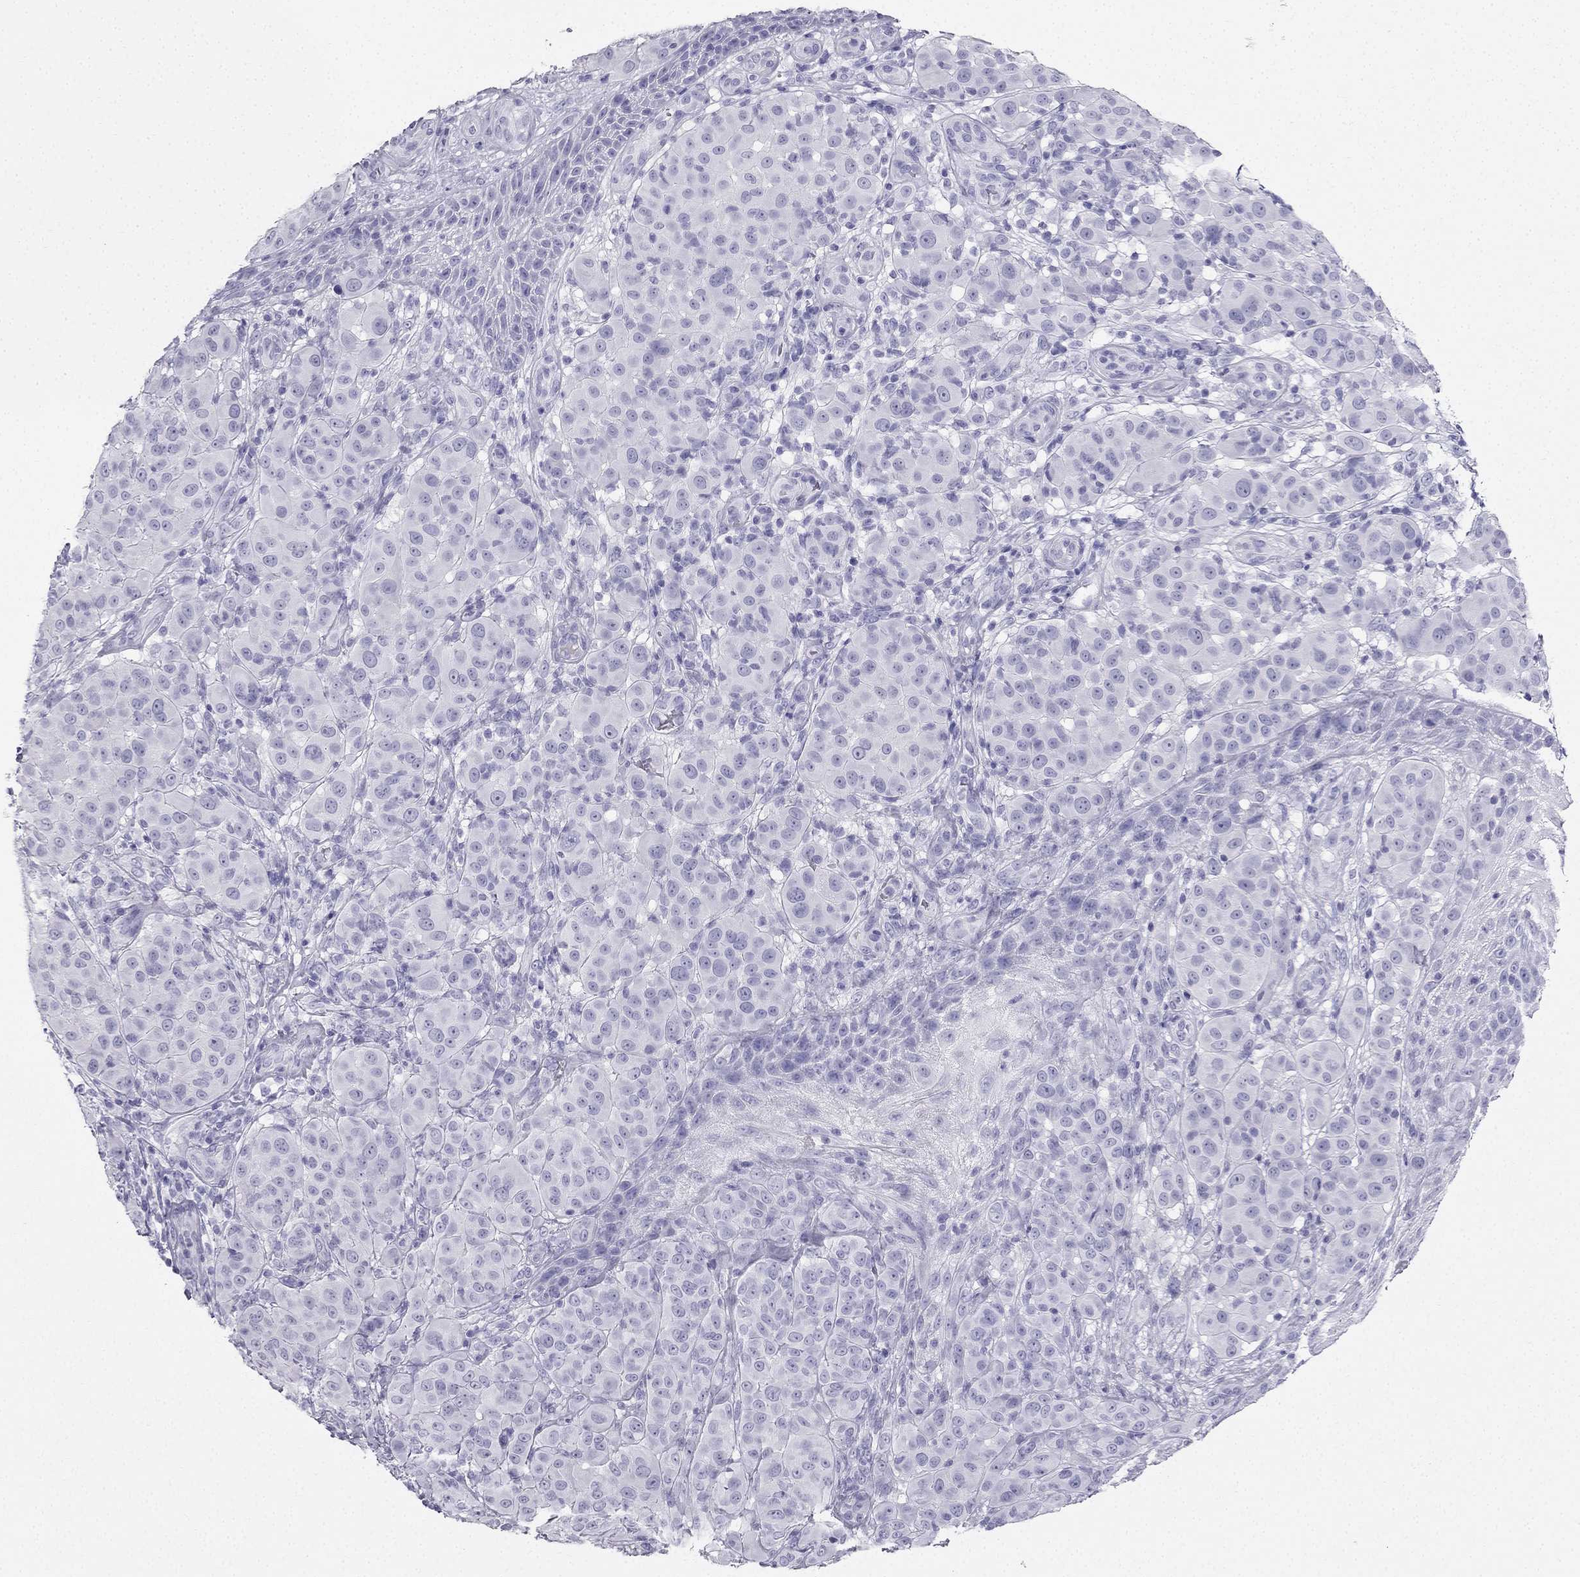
{"staining": {"intensity": "negative", "quantity": "none", "location": "none"}, "tissue": "melanoma", "cell_type": "Tumor cells", "image_type": "cancer", "snomed": [{"axis": "morphology", "description": "Malignant melanoma, NOS"}, {"axis": "topography", "description": "Skin"}], "caption": "There is no significant staining in tumor cells of malignant melanoma. The staining was performed using DAB to visualize the protein expression in brown, while the nuclei were stained in blue with hematoxylin (Magnification: 20x).", "gene": "TFF3", "patient": {"sex": "female", "age": 87}}